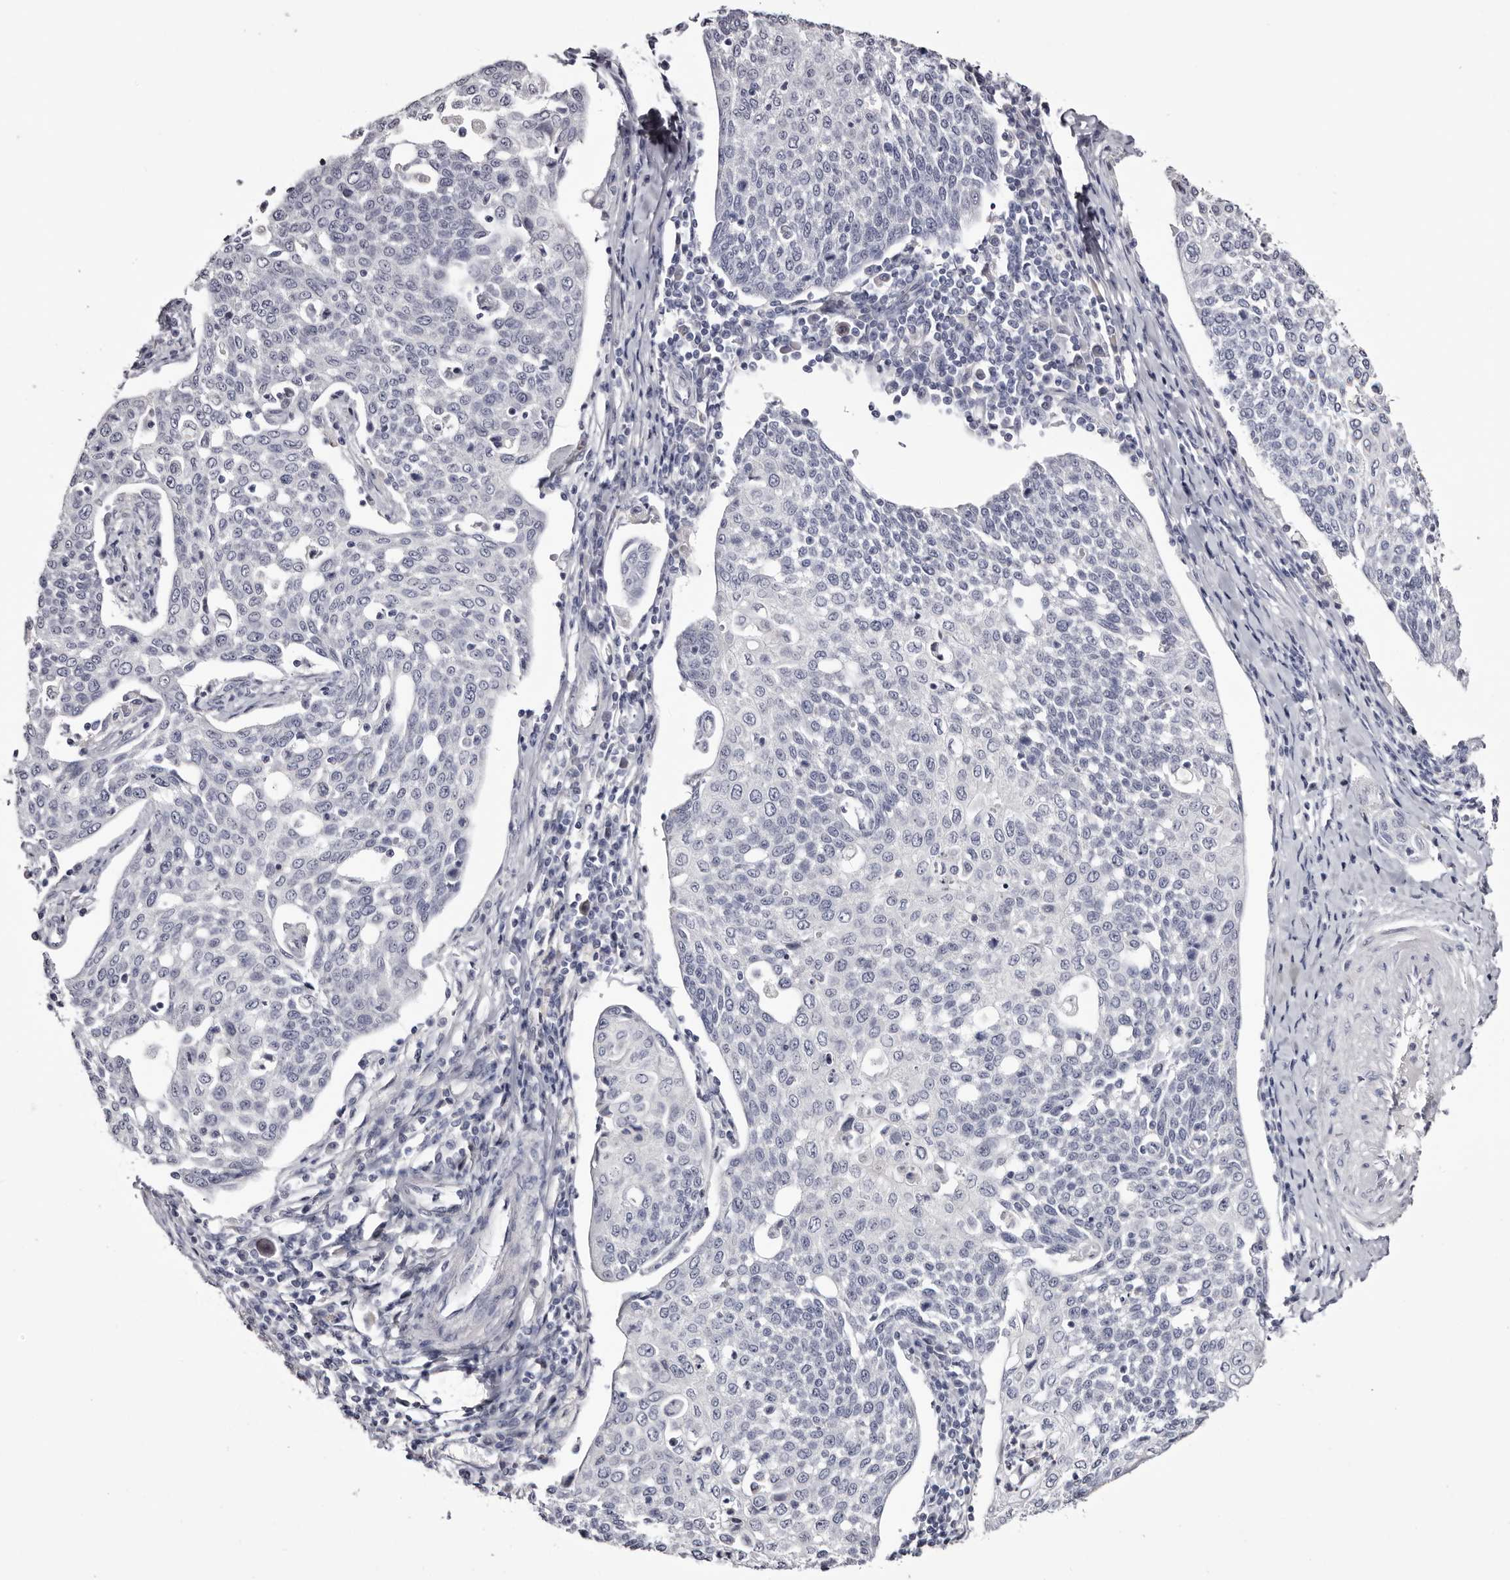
{"staining": {"intensity": "negative", "quantity": "none", "location": "none"}, "tissue": "cervical cancer", "cell_type": "Tumor cells", "image_type": "cancer", "snomed": [{"axis": "morphology", "description": "Squamous cell carcinoma, NOS"}, {"axis": "topography", "description": "Cervix"}], "caption": "High magnification brightfield microscopy of cervical cancer (squamous cell carcinoma) stained with DAB (brown) and counterstained with hematoxylin (blue): tumor cells show no significant staining. (Stains: DAB immunohistochemistry (IHC) with hematoxylin counter stain, Microscopy: brightfield microscopy at high magnification).", "gene": "CA6", "patient": {"sex": "female", "age": 34}}